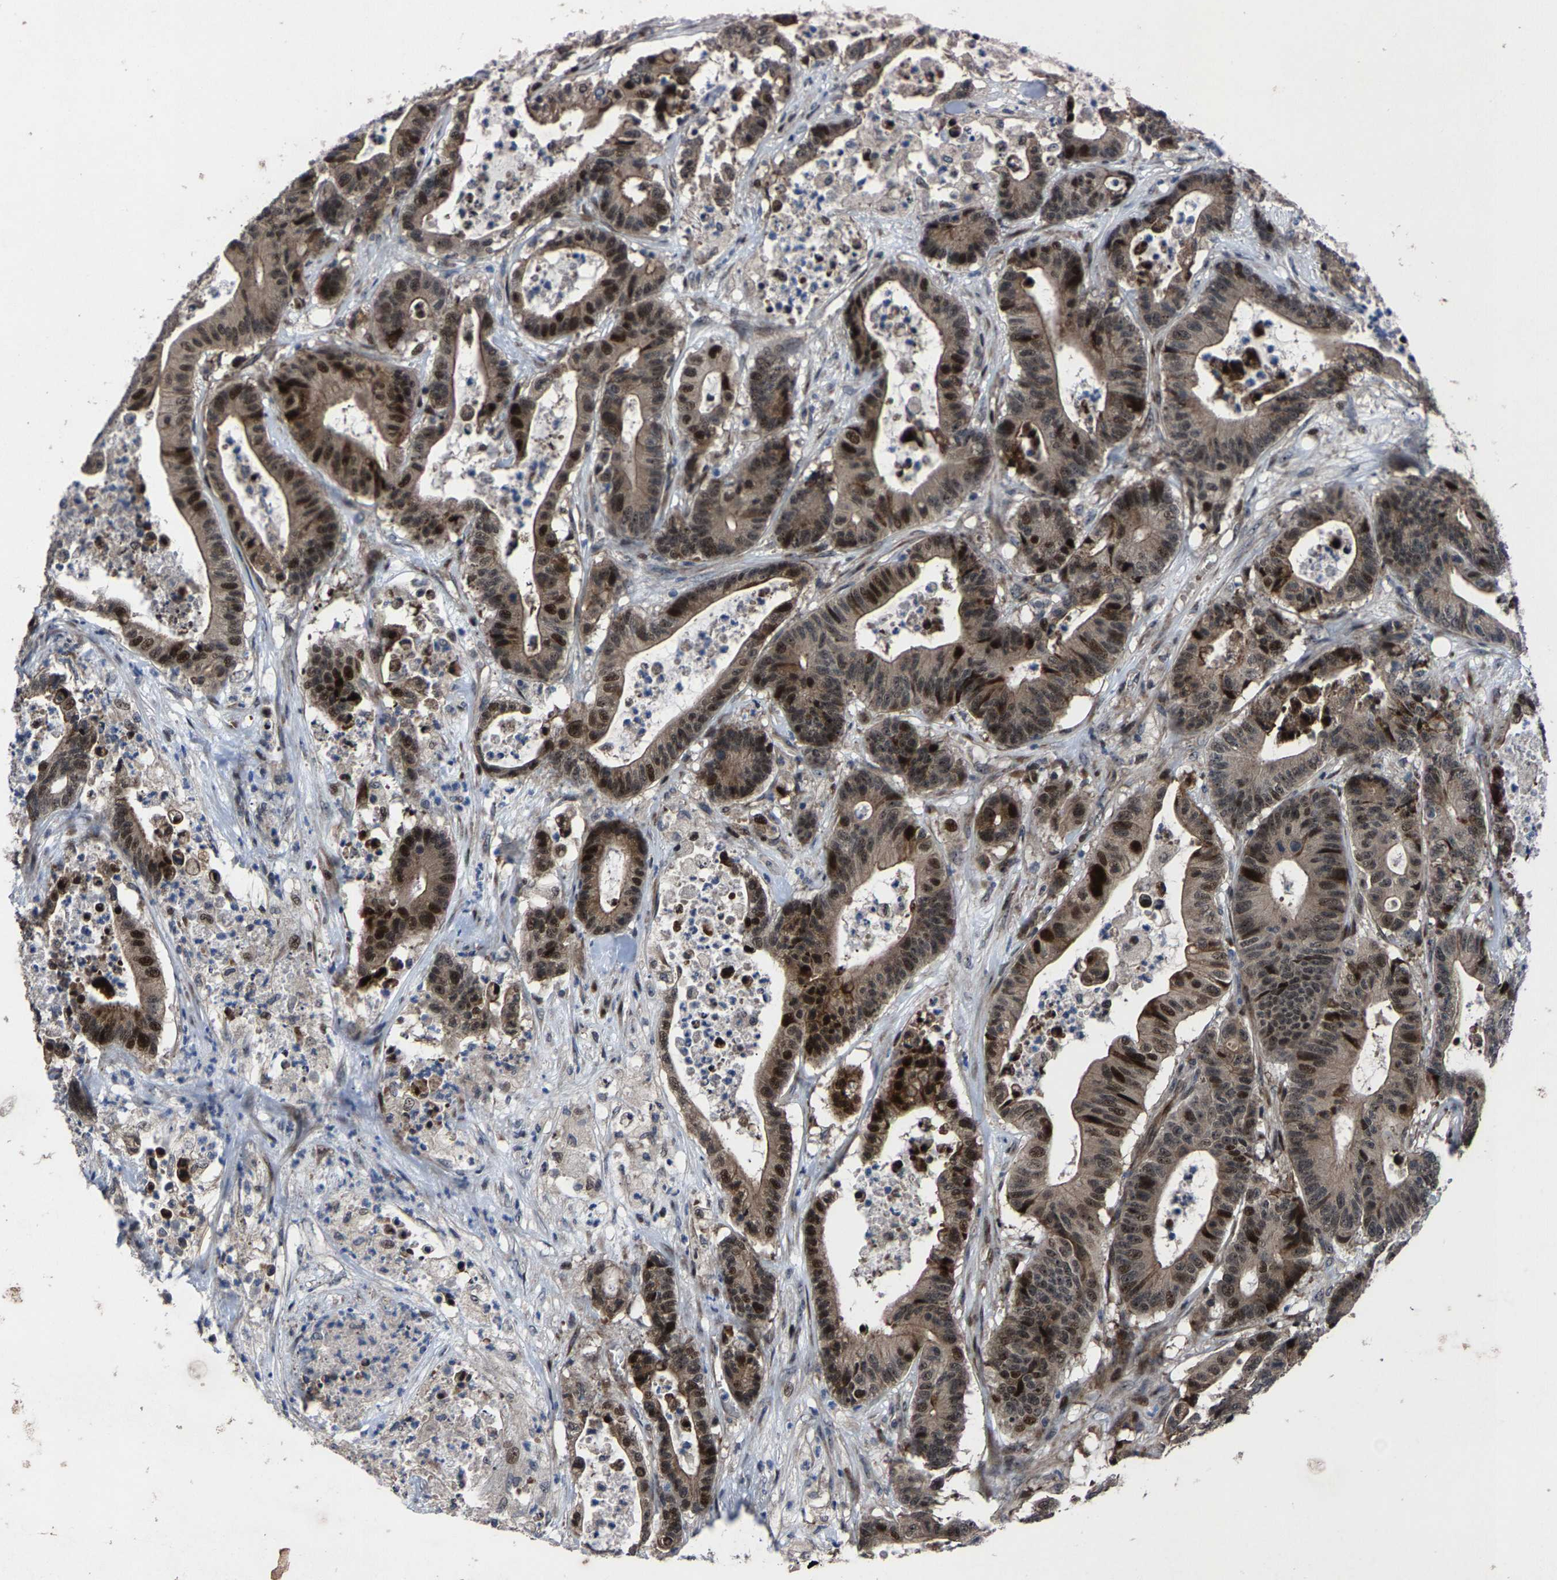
{"staining": {"intensity": "strong", "quantity": "25%-75%", "location": "cytoplasmic/membranous,nuclear"}, "tissue": "colorectal cancer", "cell_type": "Tumor cells", "image_type": "cancer", "snomed": [{"axis": "morphology", "description": "Adenocarcinoma, NOS"}, {"axis": "topography", "description": "Colon"}], "caption": "DAB immunohistochemical staining of human adenocarcinoma (colorectal) shows strong cytoplasmic/membranous and nuclear protein expression in approximately 25%-75% of tumor cells.", "gene": "HAUS6", "patient": {"sex": "female", "age": 84}}